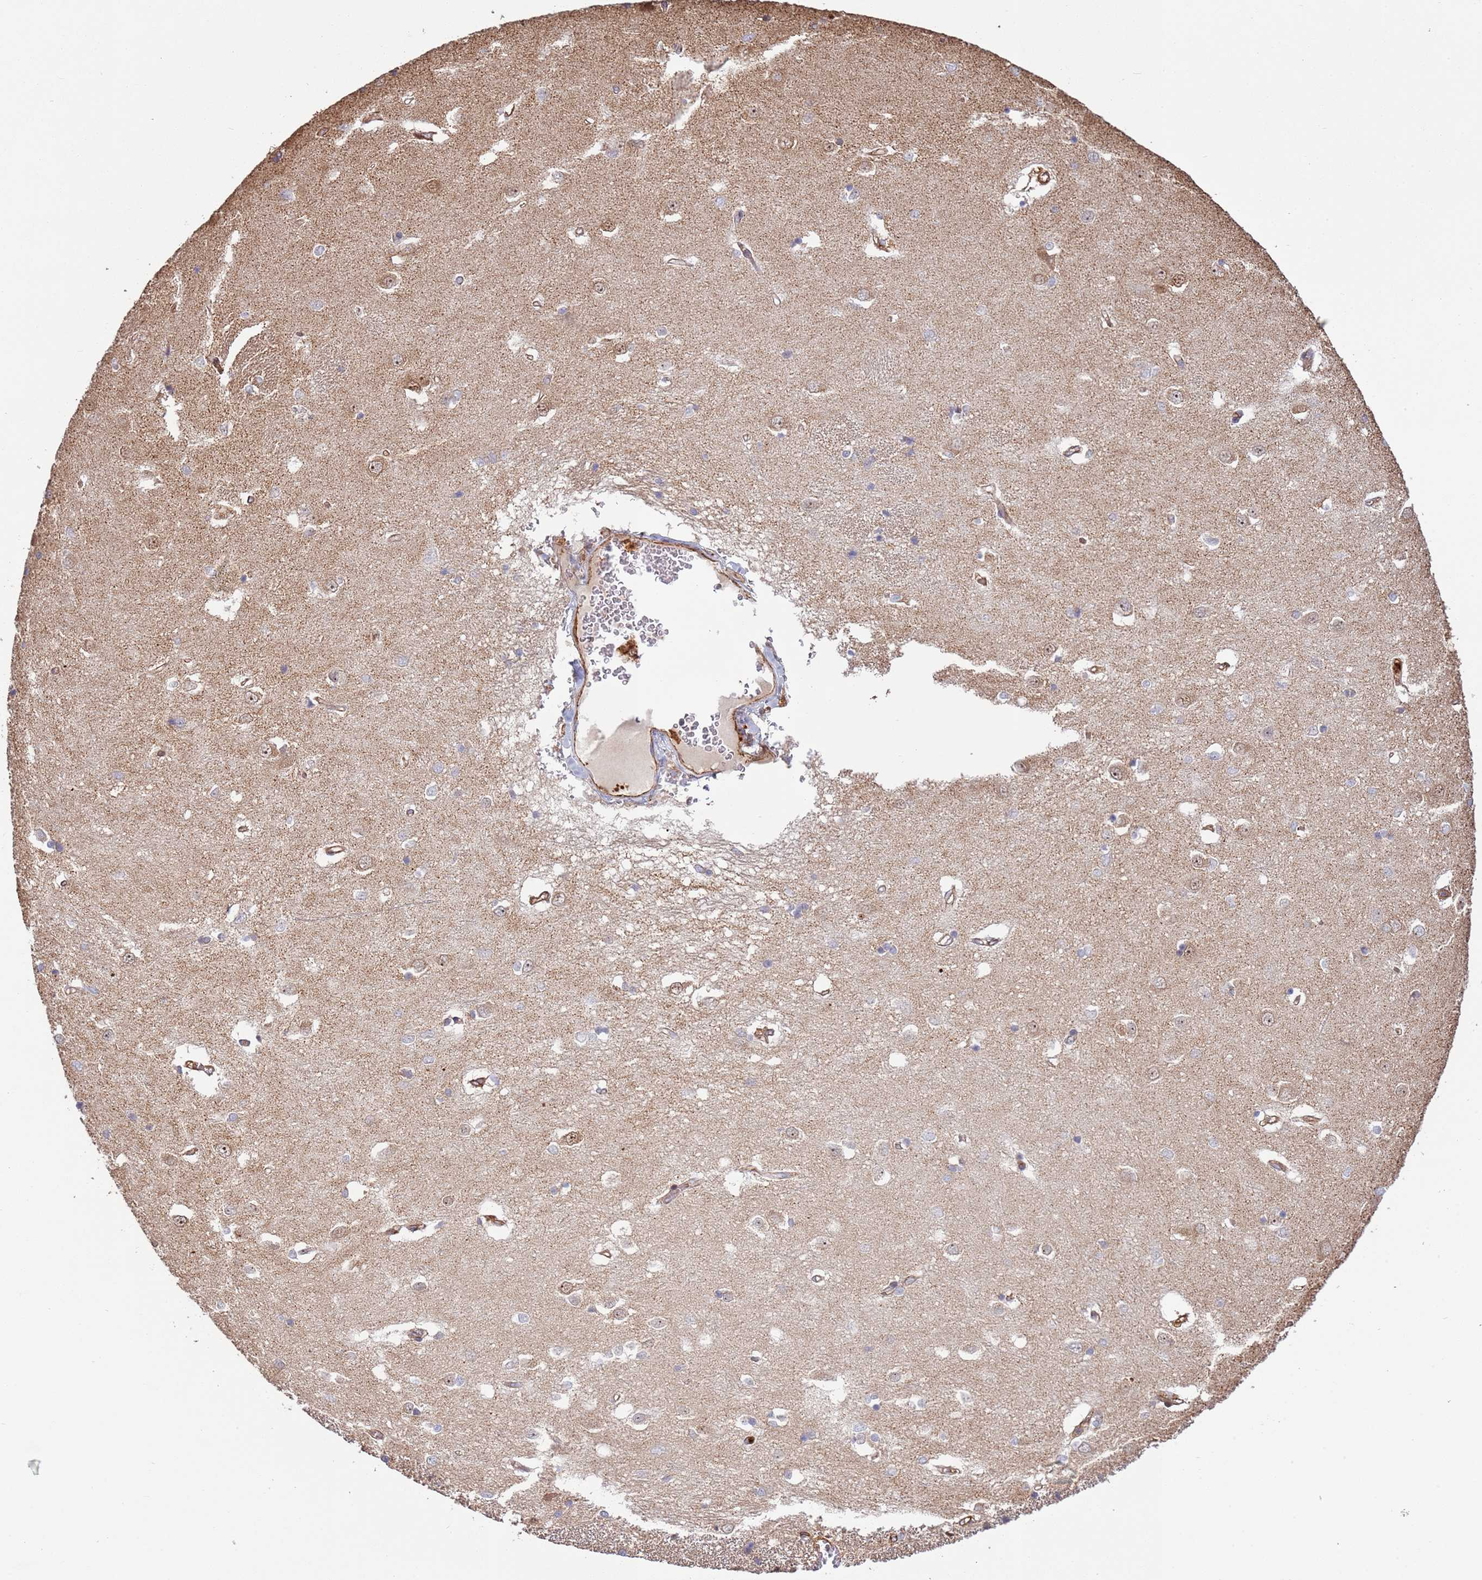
{"staining": {"intensity": "weak", "quantity": "<25%", "location": "cytoplasmic/membranous"}, "tissue": "caudate", "cell_type": "Glial cells", "image_type": "normal", "snomed": [{"axis": "morphology", "description": "Normal tissue, NOS"}, {"axis": "topography", "description": "Lateral ventricle wall"}], "caption": "The image shows no significant staining in glial cells of caudate.", "gene": "NDUFAF4", "patient": {"sex": "male", "age": 37}}